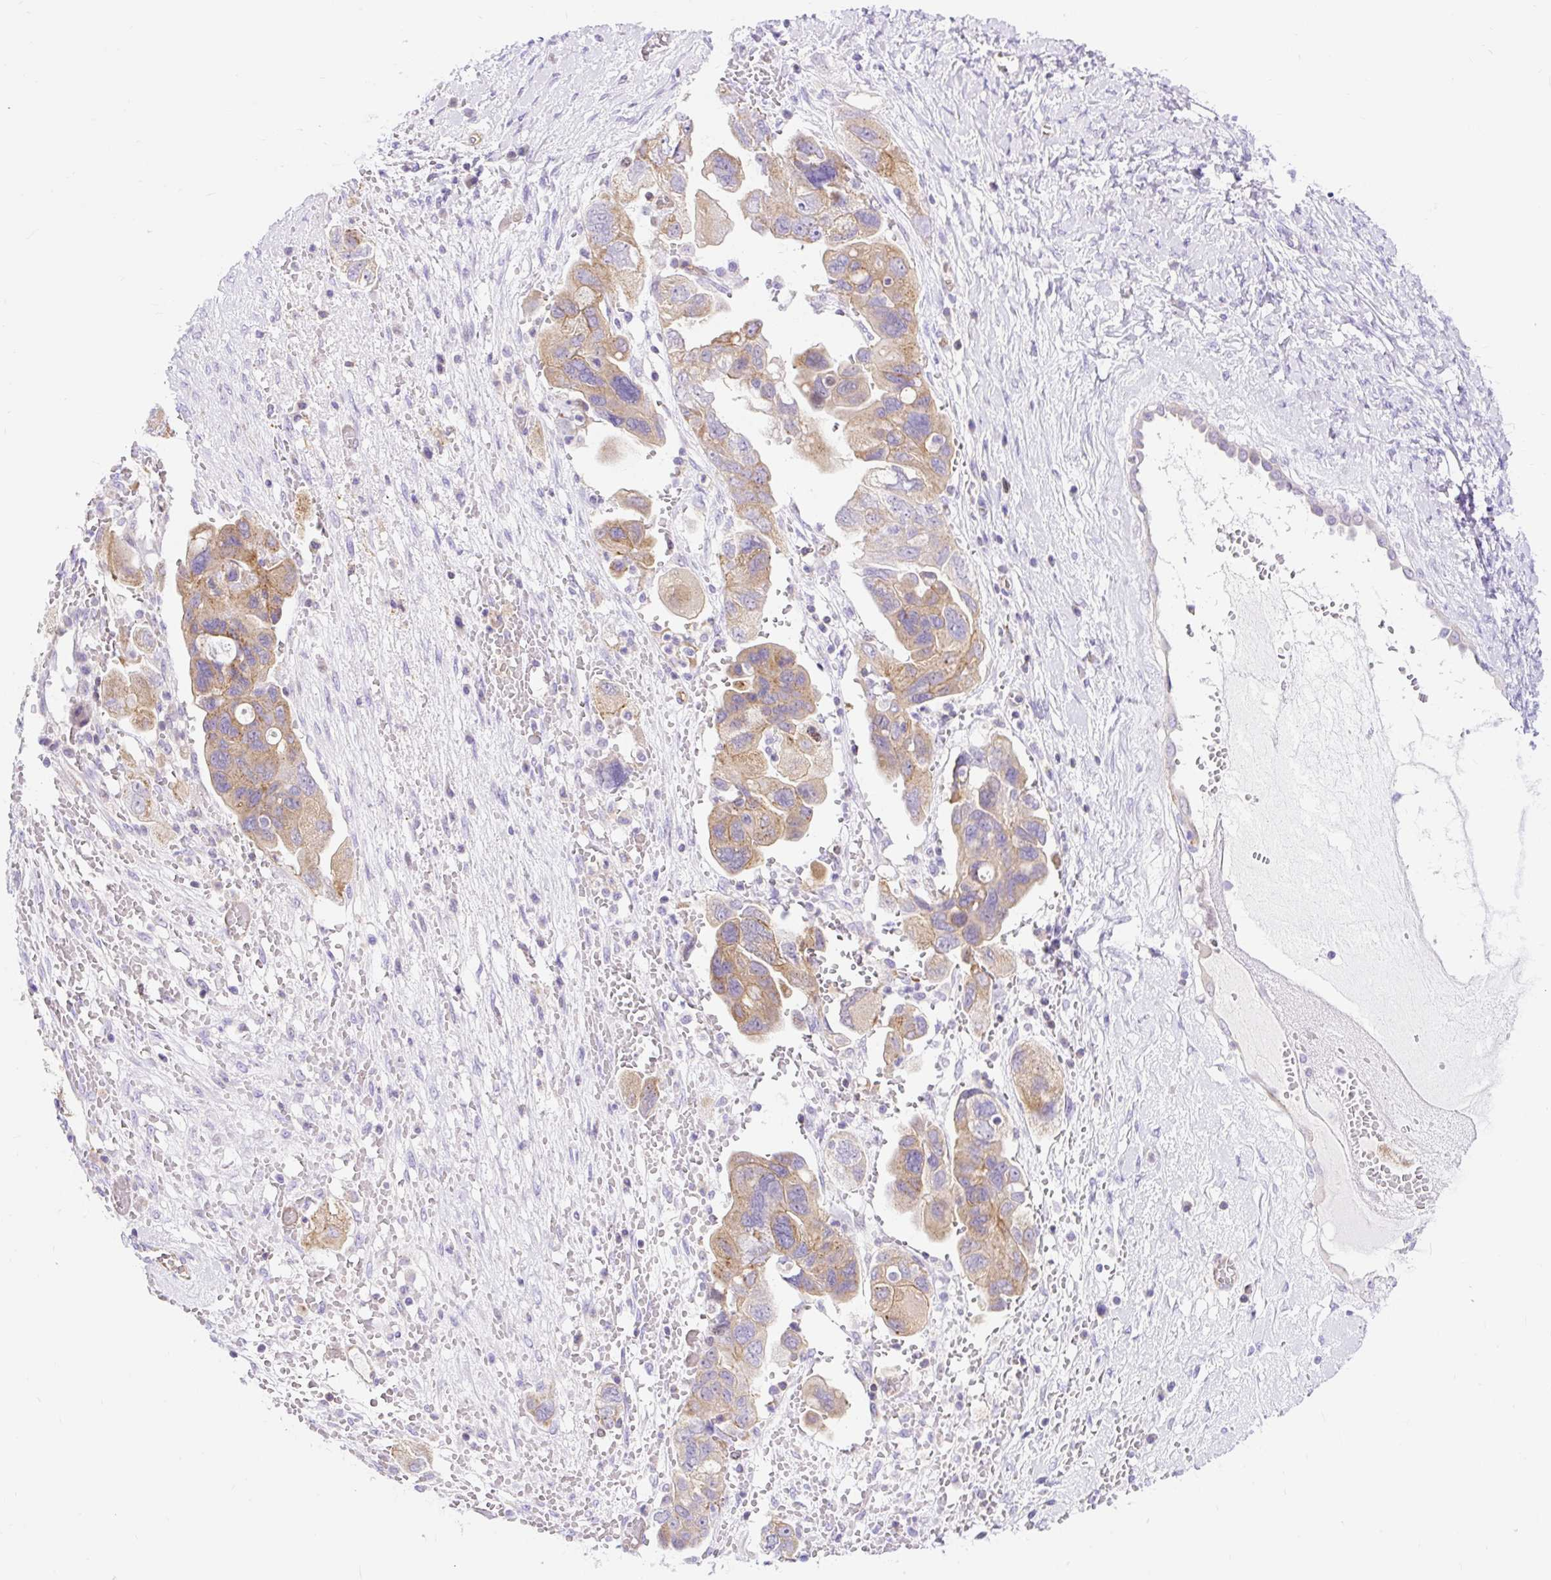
{"staining": {"intensity": "weak", "quantity": "25%-75%", "location": "cytoplasmic/membranous"}, "tissue": "ovarian cancer", "cell_type": "Tumor cells", "image_type": "cancer", "snomed": [{"axis": "morphology", "description": "Carcinoma, NOS"}, {"axis": "morphology", "description": "Cystadenocarcinoma, serous, NOS"}, {"axis": "topography", "description": "Ovary"}], "caption": "Immunohistochemical staining of human ovarian serous cystadenocarcinoma shows low levels of weak cytoplasmic/membranous staining in about 25%-75% of tumor cells.", "gene": "HIP1R", "patient": {"sex": "female", "age": 69}}